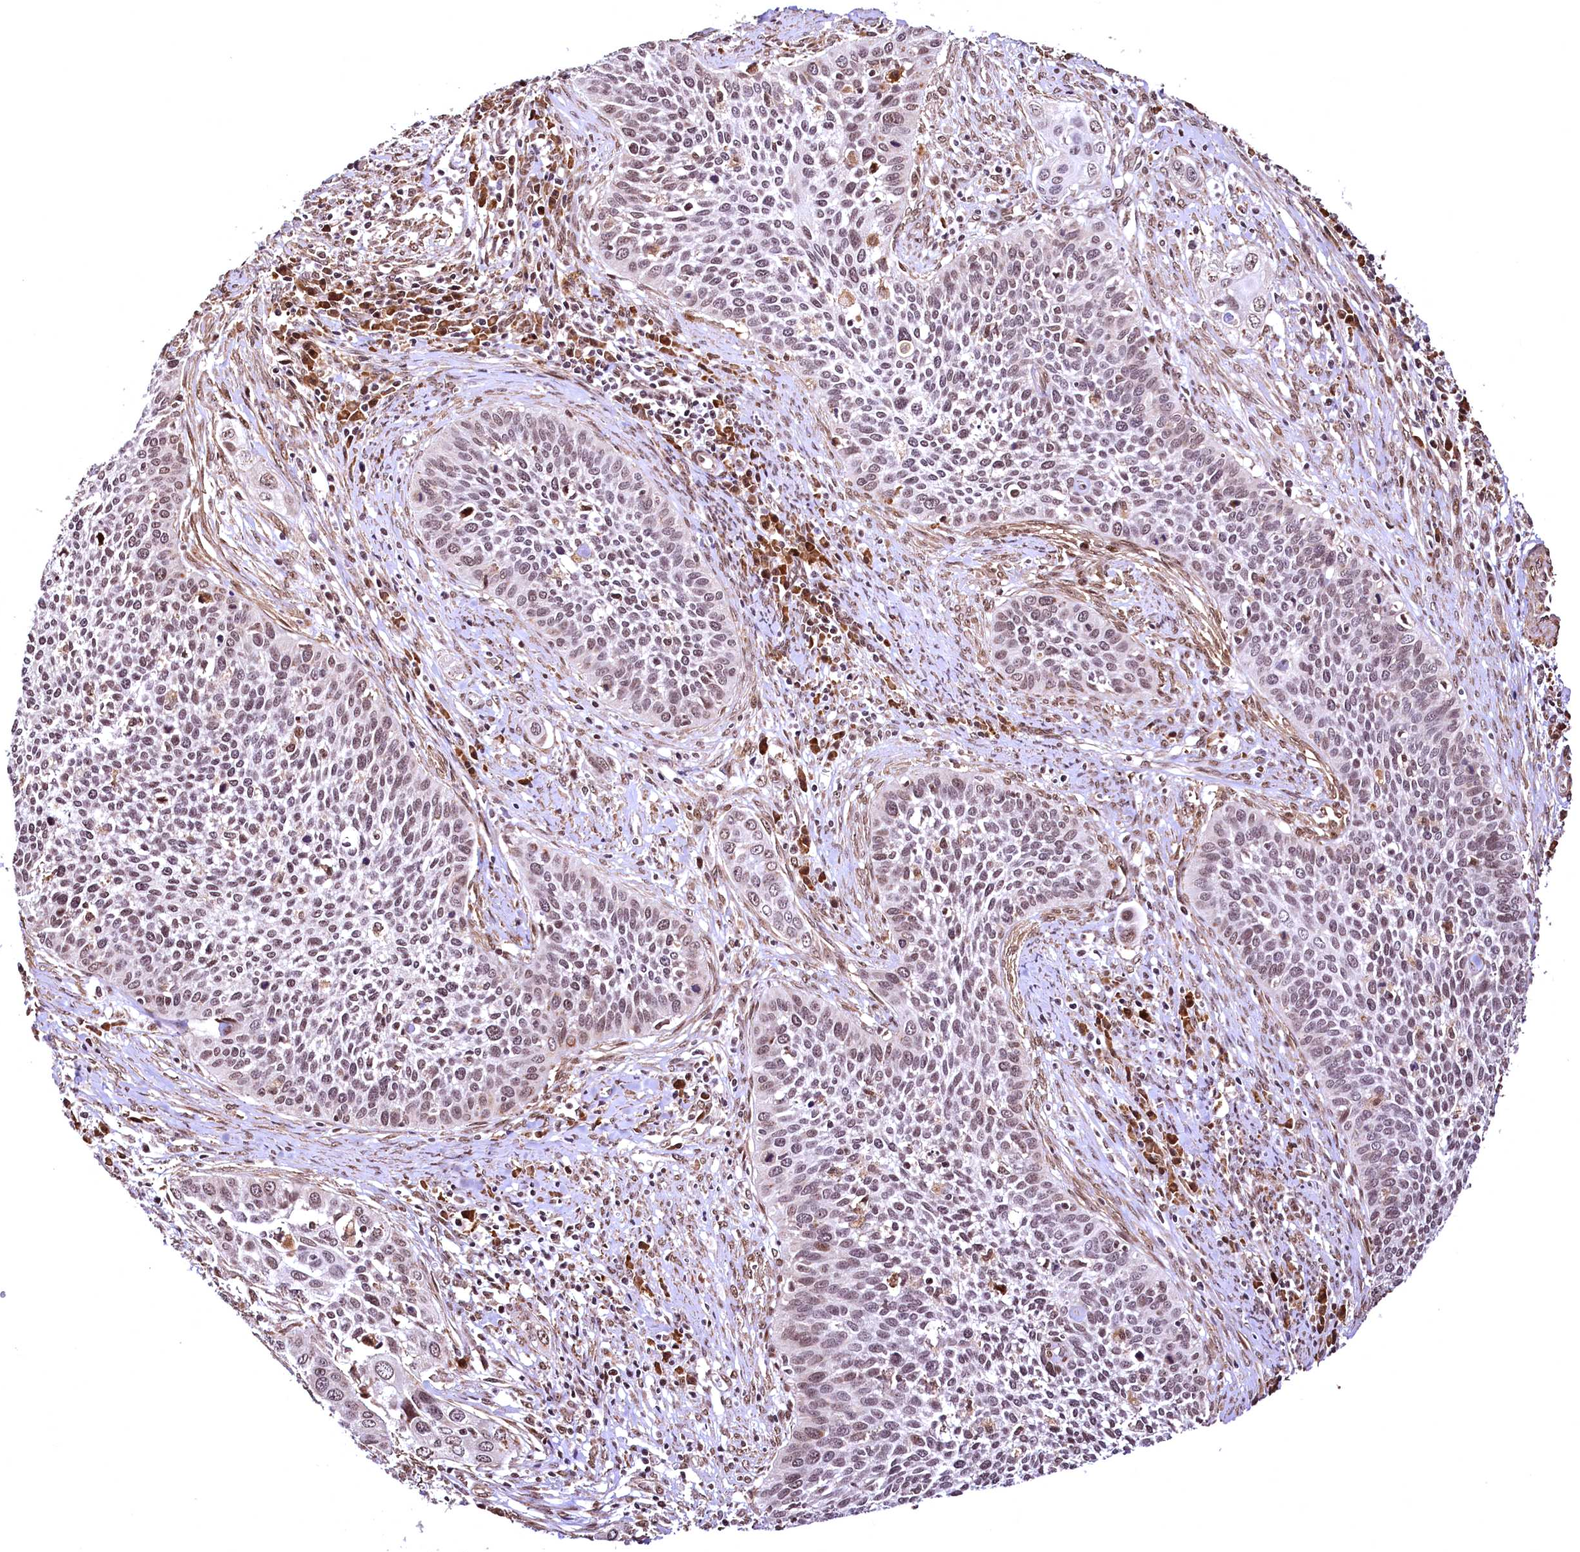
{"staining": {"intensity": "moderate", "quantity": "25%-75%", "location": "nuclear"}, "tissue": "cervical cancer", "cell_type": "Tumor cells", "image_type": "cancer", "snomed": [{"axis": "morphology", "description": "Squamous cell carcinoma, NOS"}, {"axis": "topography", "description": "Cervix"}], "caption": "This micrograph demonstrates IHC staining of squamous cell carcinoma (cervical), with medium moderate nuclear positivity in about 25%-75% of tumor cells.", "gene": "PDS5B", "patient": {"sex": "female", "age": 34}}